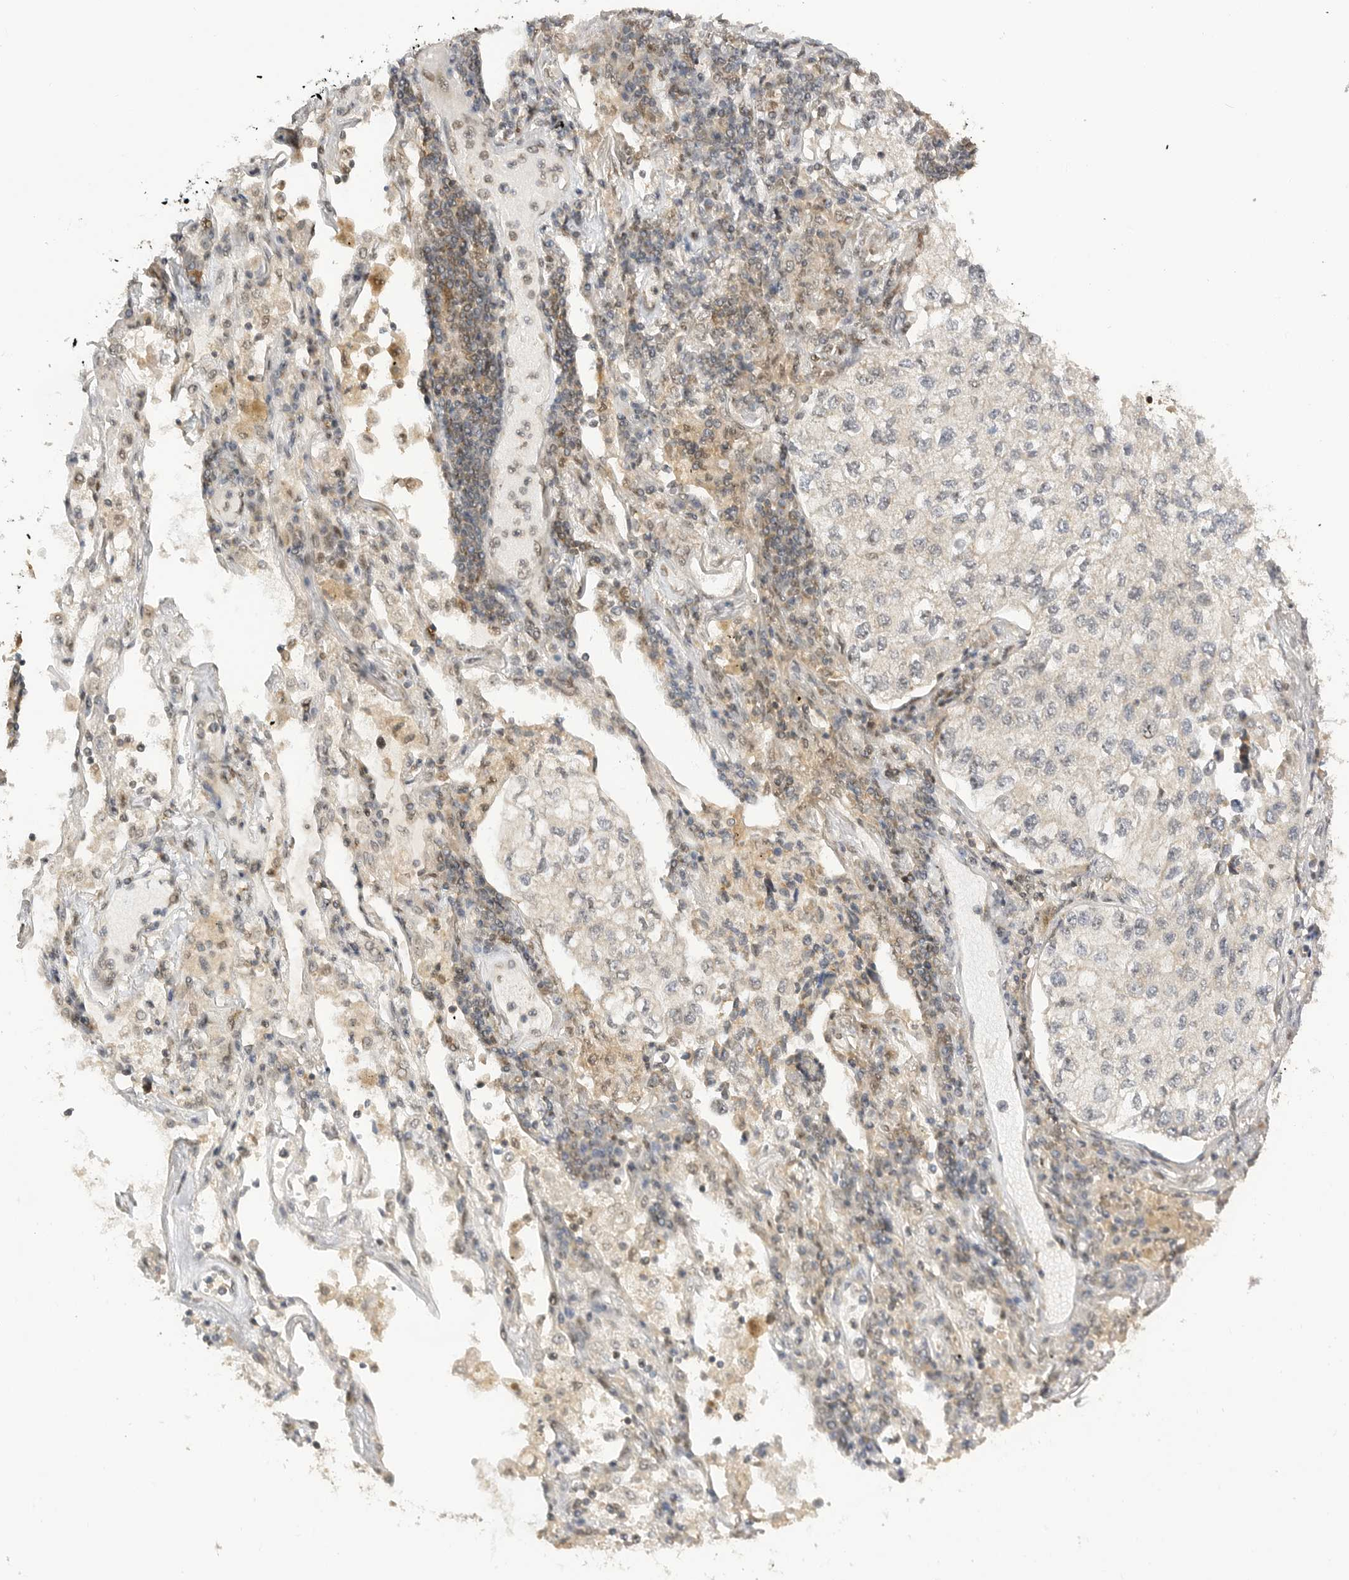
{"staining": {"intensity": "negative", "quantity": "none", "location": "none"}, "tissue": "lung cancer", "cell_type": "Tumor cells", "image_type": "cancer", "snomed": [{"axis": "morphology", "description": "Adenocarcinoma, NOS"}, {"axis": "topography", "description": "Lung"}], "caption": "A high-resolution histopathology image shows IHC staining of adenocarcinoma (lung), which exhibits no significant positivity in tumor cells.", "gene": "ALKAL1", "patient": {"sex": "male", "age": 63}}